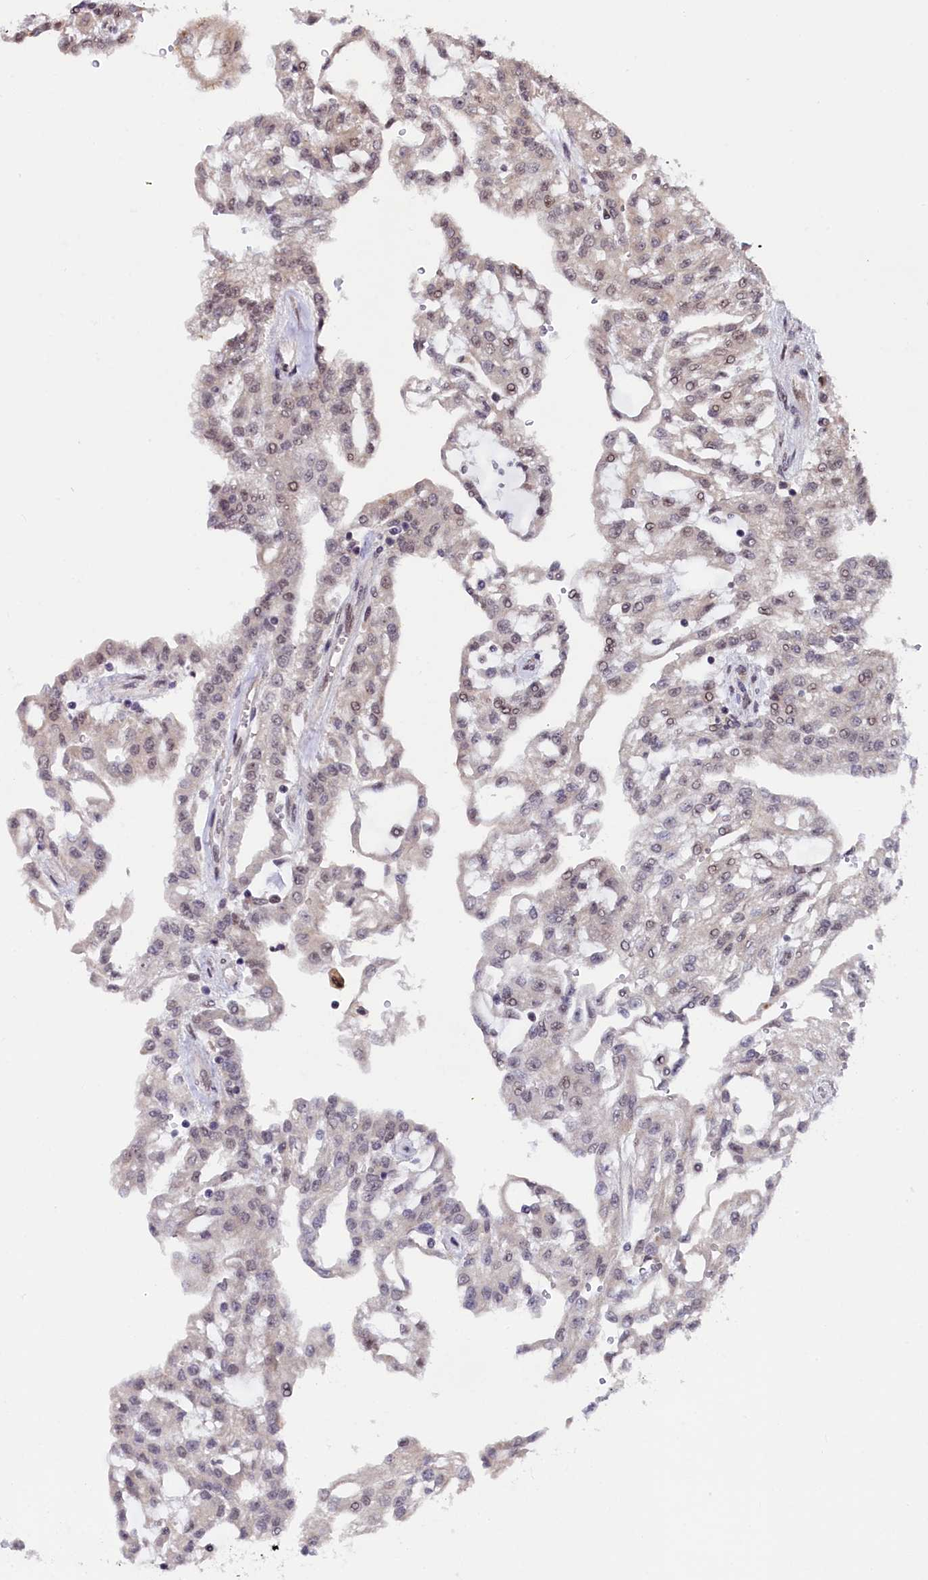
{"staining": {"intensity": "weak", "quantity": "25%-75%", "location": "nuclear"}, "tissue": "renal cancer", "cell_type": "Tumor cells", "image_type": "cancer", "snomed": [{"axis": "morphology", "description": "Adenocarcinoma, NOS"}, {"axis": "topography", "description": "Kidney"}], "caption": "Immunohistochemical staining of human renal cancer (adenocarcinoma) shows low levels of weak nuclear expression in approximately 25%-75% of tumor cells.", "gene": "LEO1", "patient": {"sex": "male", "age": 63}}